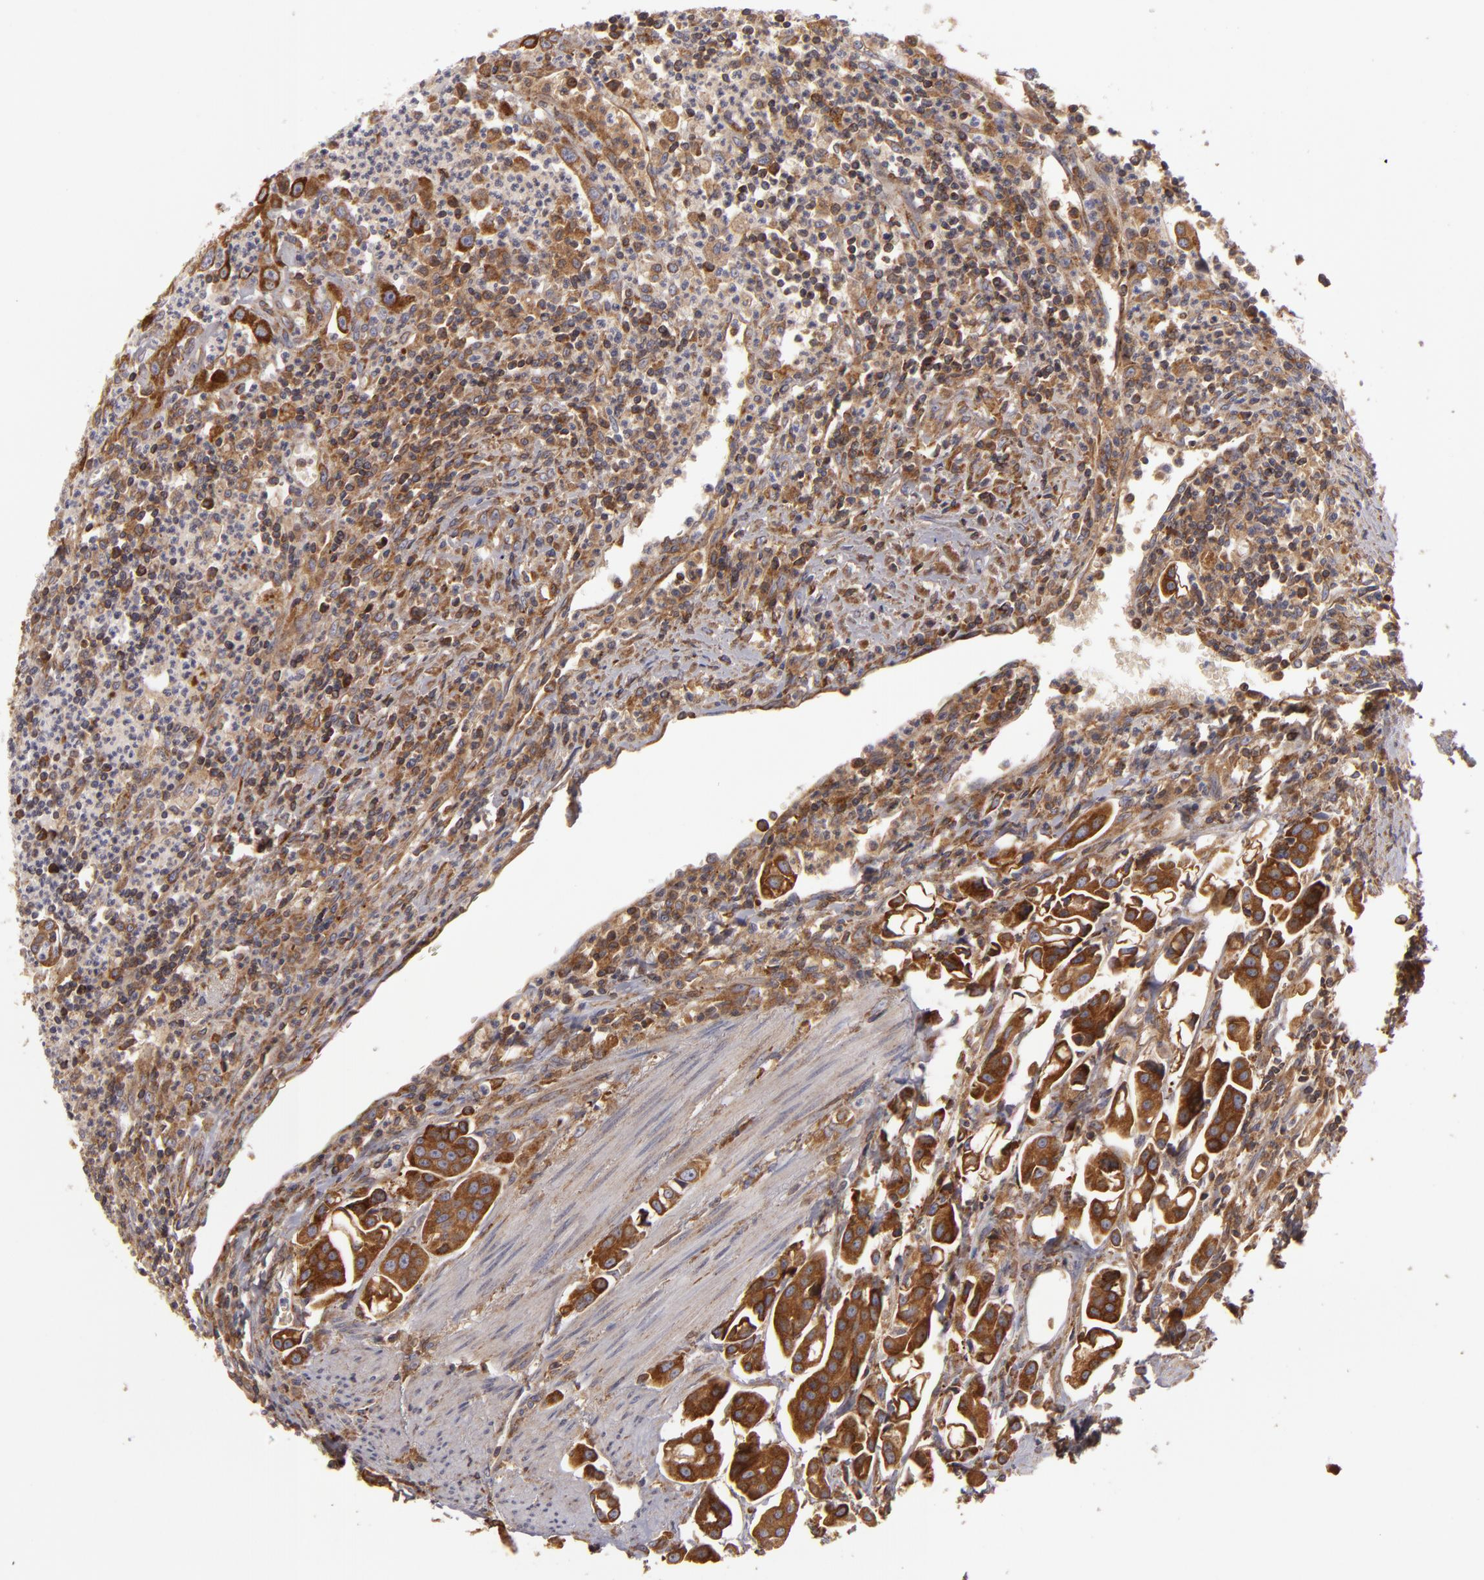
{"staining": {"intensity": "strong", "quantity": ">75%", "location": "cytoplasmic/membranous"}, "tissue": "urothelial cancer", "cell_type": "Tumor cells", "image_type": "cancer", "snomed": [{"axis": "morphology", "description": "Urothelial carcinoma, High grade"}, {"axis": "topography", "description": "Urinary bladder"}], "caption": "Immunohistochemical staining of human high-grade urothelial carcinoma displays high levels of strong cytoplasmic/membranous staining in about >75% of tumor cells. Nuclei are stained in blue.", "gene": "CFB", "patient": {"sex": "male", "age": 66}}